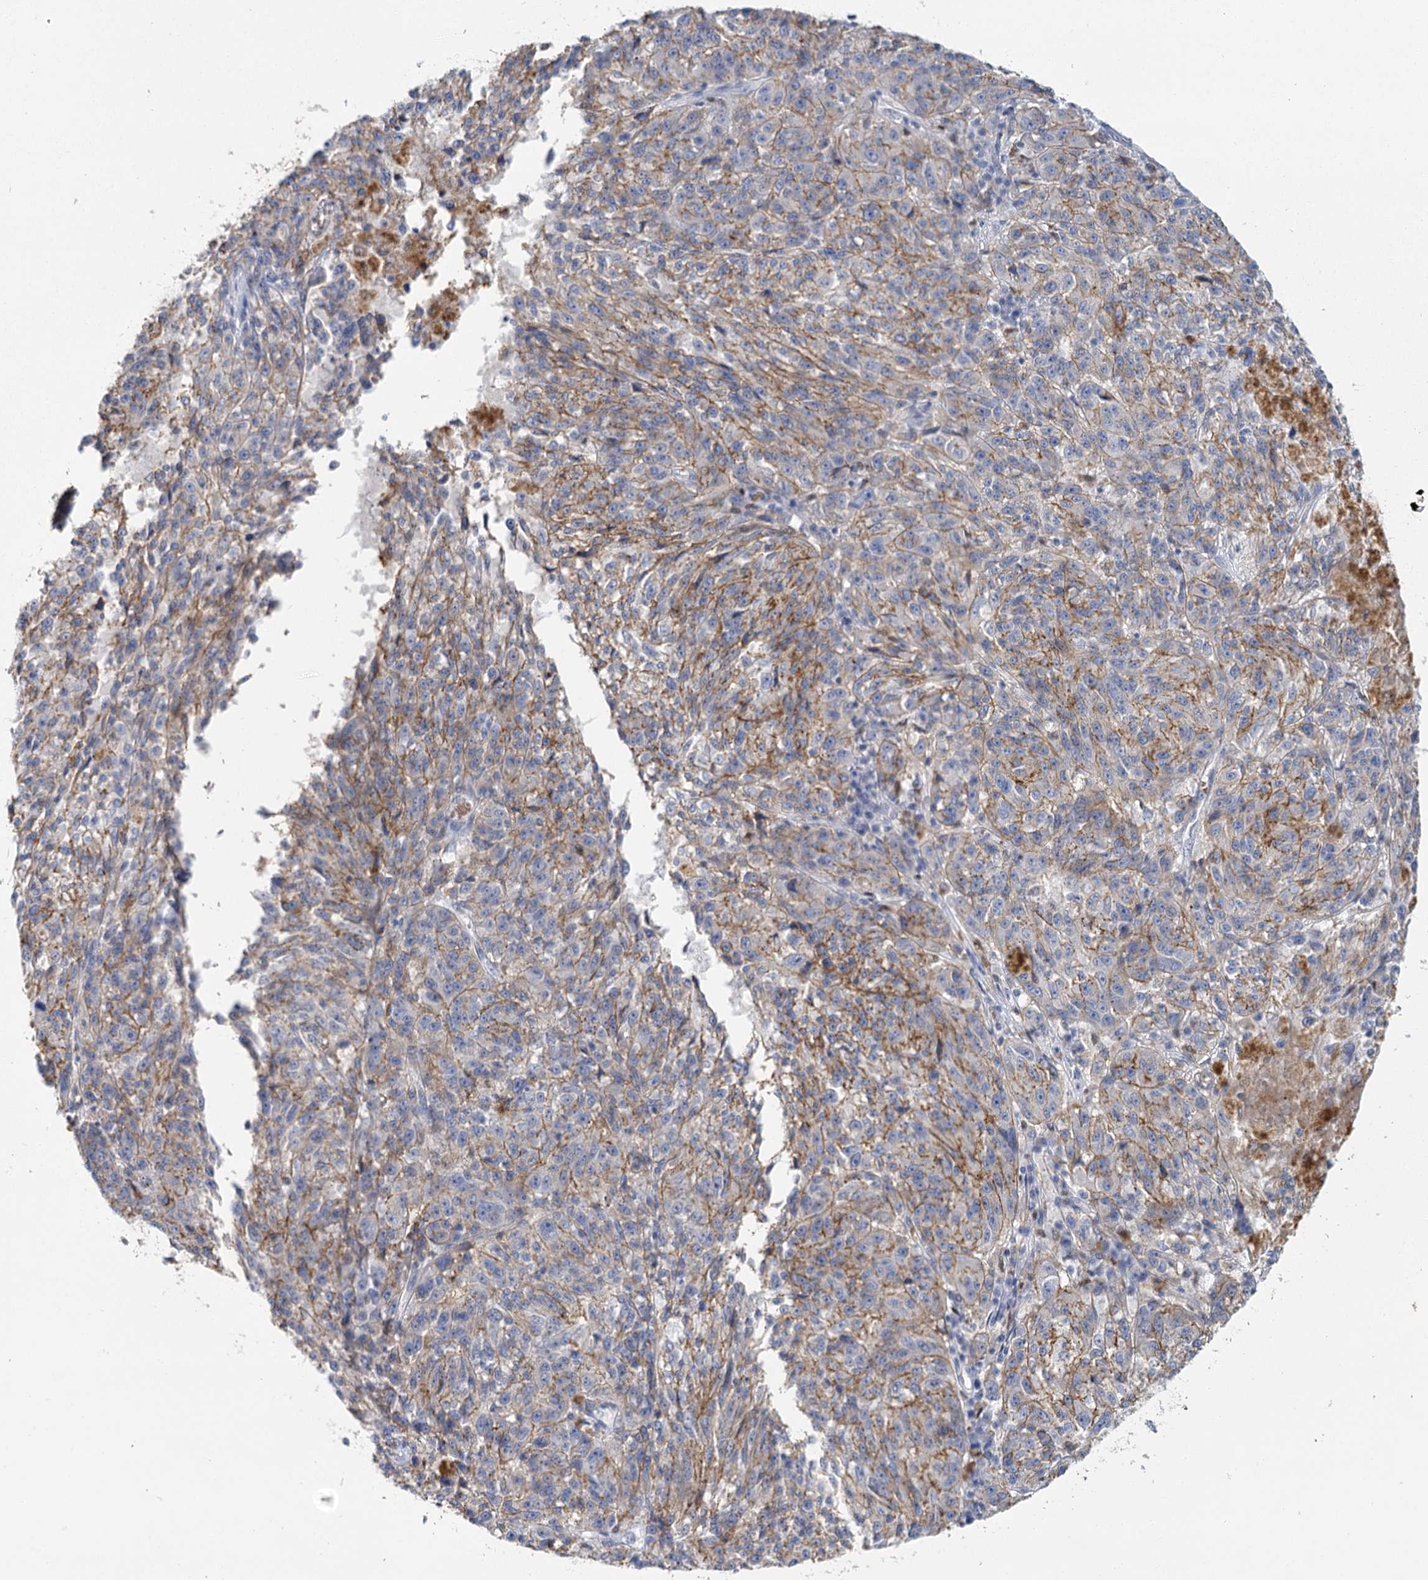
{"staining": {"intensity": "moderate", "quantity": "25%-75%", "location": "cytoplasmic/membranous"}, "tissue": "melanoma", "cell_type": "Tumor cells", "image_type": "cancer", "snomed": [{"axis": "morphology", "description": "Malignant melanoma, NOS"}, {"axis": "topography", "description": "Skin"}], "caption": "A medium amount of moderate cytoplasmic/membranous expression is identified in approximately 25%-75% of tumor cells in malignant melanoma tissue.", "gene": "IGSF3", "patient": {"sex": "male", "age": 53}}